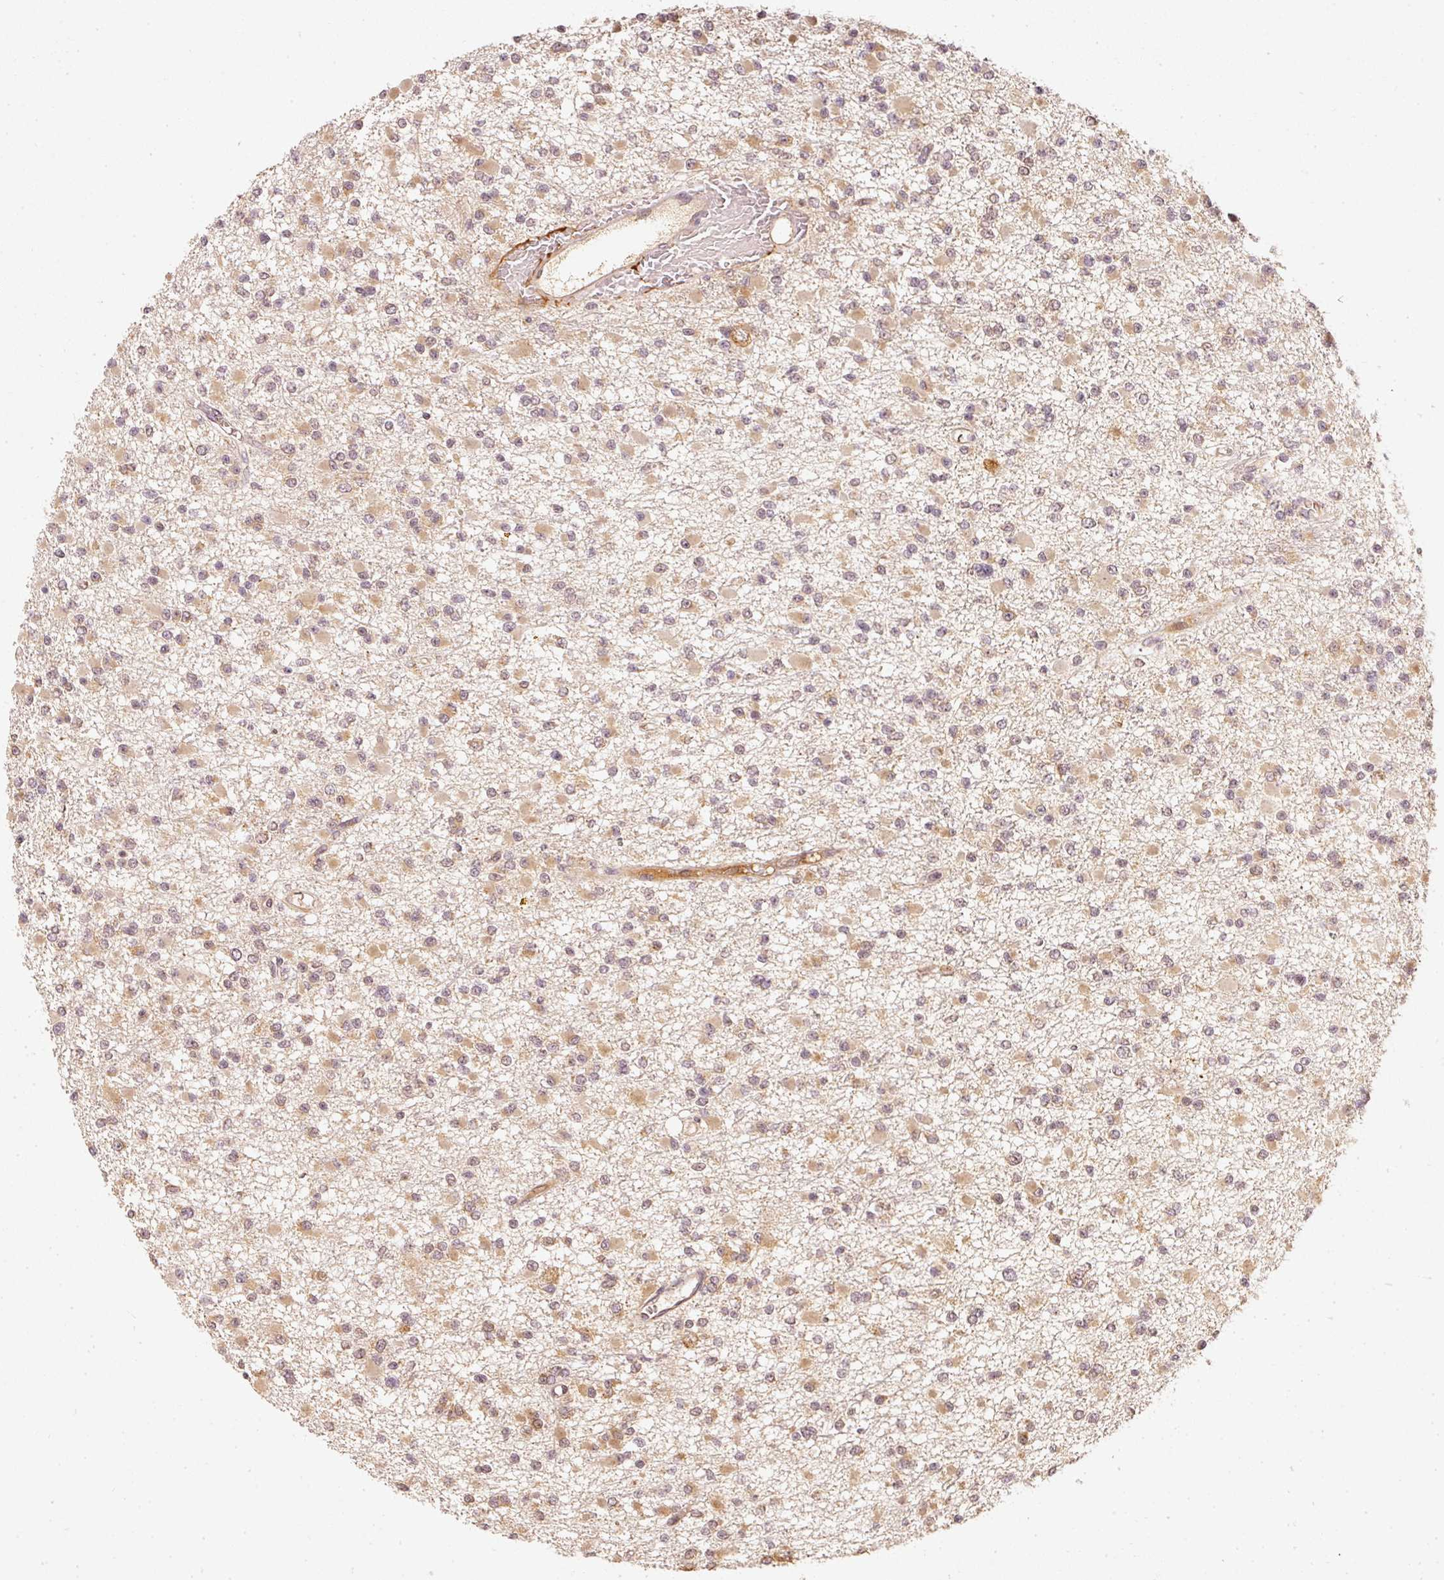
{"staining": {"intensity": "weak", "quantity": ">75%", "location": "cytoplasmic/membranous"}, "tissue": "glioma", "cell_type": "Tumor cells", "image_type": "cancer", "snomed": [{"axis": "morphology", "description": "Glioma, malignant, Low grade"}, {"axis": "topography", "description": "Brain"}], "caption": "Immunohistochemistry (IHC) photomicrograph of malignant glioma (low-grade) stained for a protein (brown), which demonstrates low levels of weak cytoplasmic/membranous expression in approximately >75% of tumor cells.", "gene": "EEF1A2", "patient": {"sex": "female", "age": 22}}